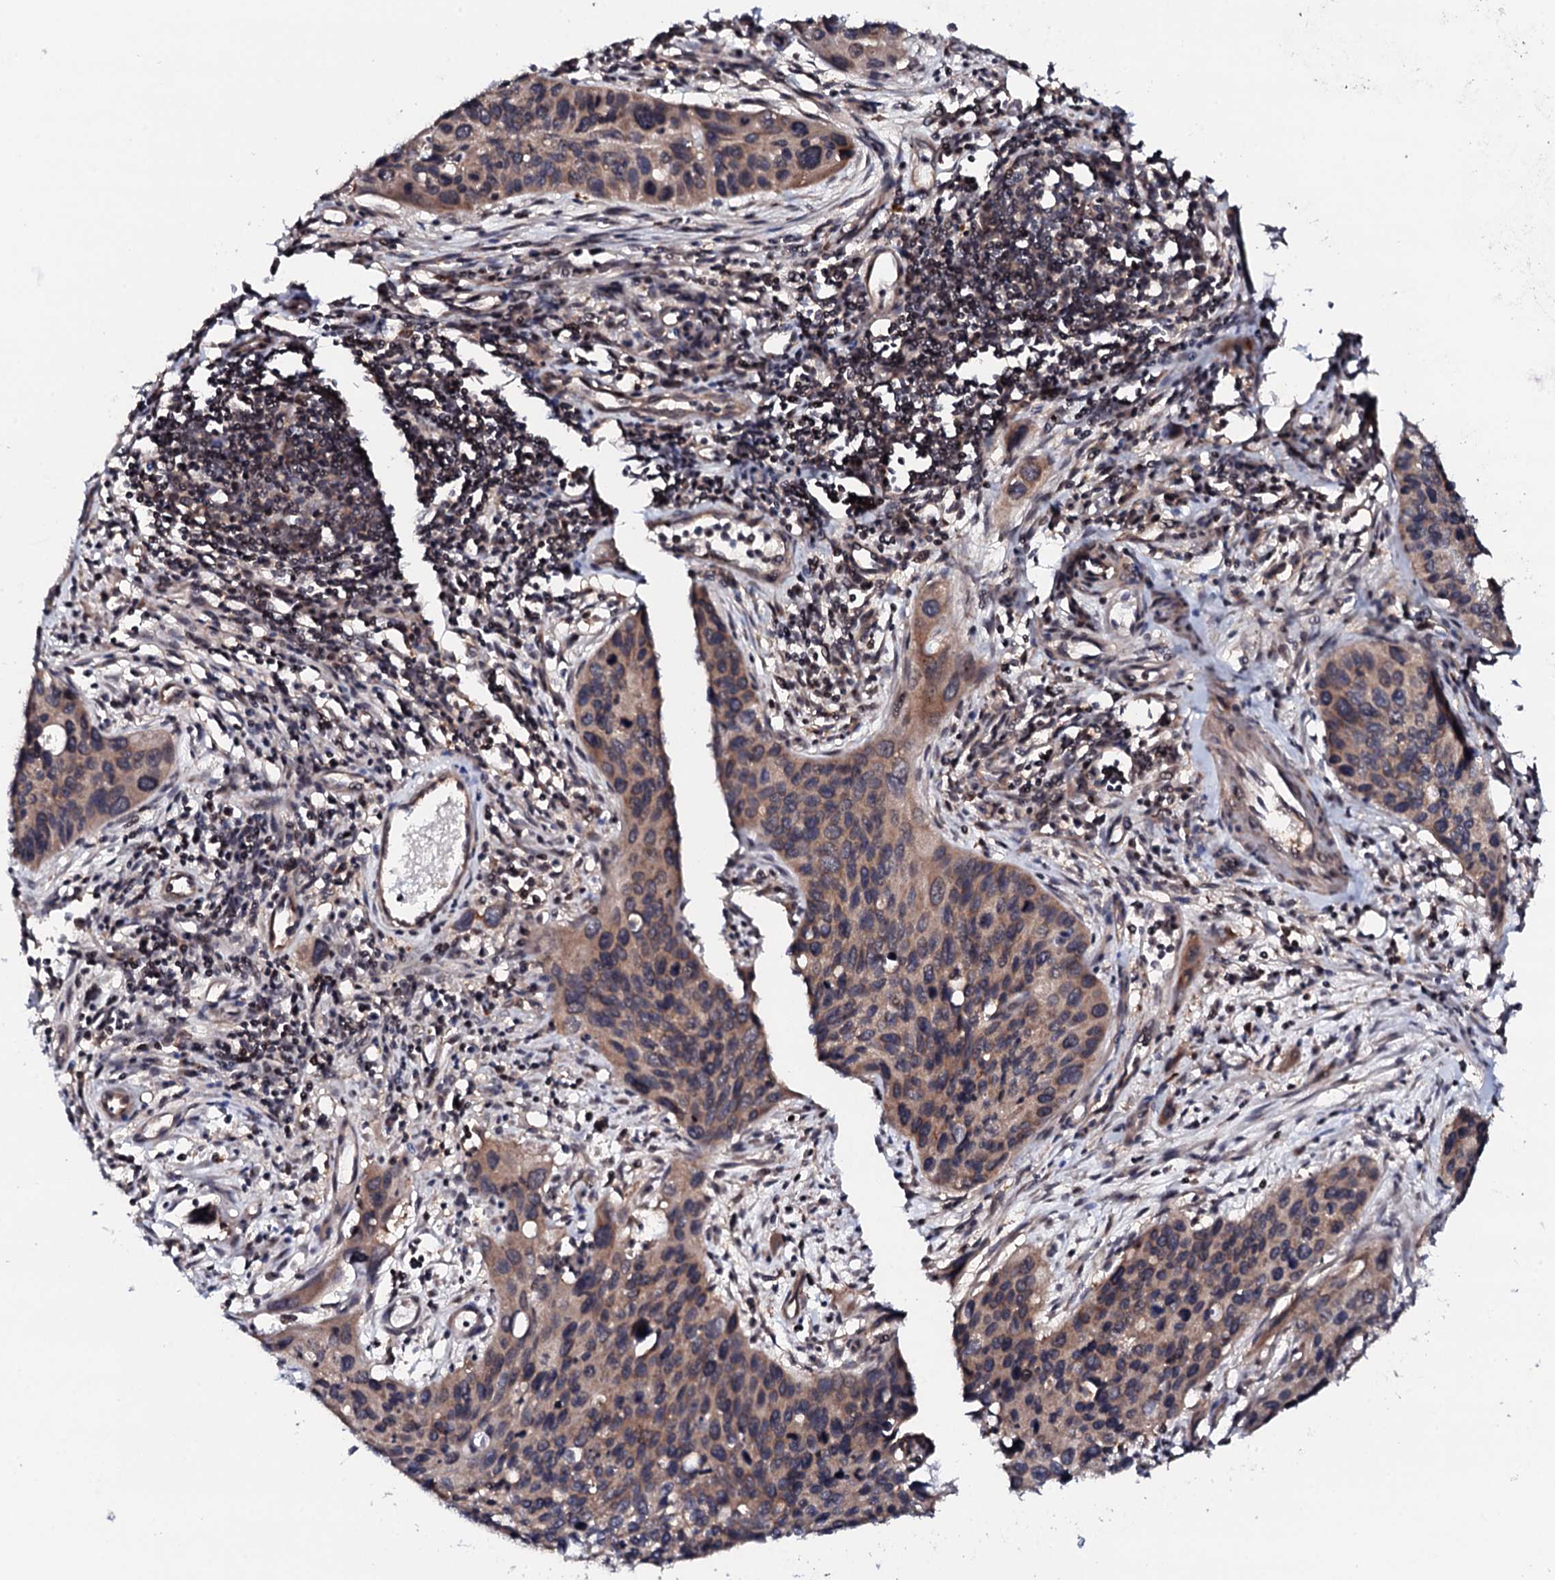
{"staining": {"intensity": "weak", "quantity": ">75%", "location": "cytoplasmic/membranous,nuclear"}, "tissue": "cervical cancer", "cell_type": "Tumor cells", "image_type": "cancer", "snomed": [{"axis": "morphology", "description": "Squamous cell carcinoma, NOS"}, {"axis": "topography", "description": "Cervix"}], "caption": "Immunohistochemical staining of human cervical cancer (squamous cell carcinoma) shows weak cytoplasmic/membranous and nuclear protein positivity in approximately >75% of tumor cells. The protein of interest is stained brown, and the nuclei are stained in blue (DAB (3,3'-diaminobenzidine) IHC with brightfield microscopy, high magnification).", "gene": "EDC3", "patient": {"sex": "female", "age": 55}}